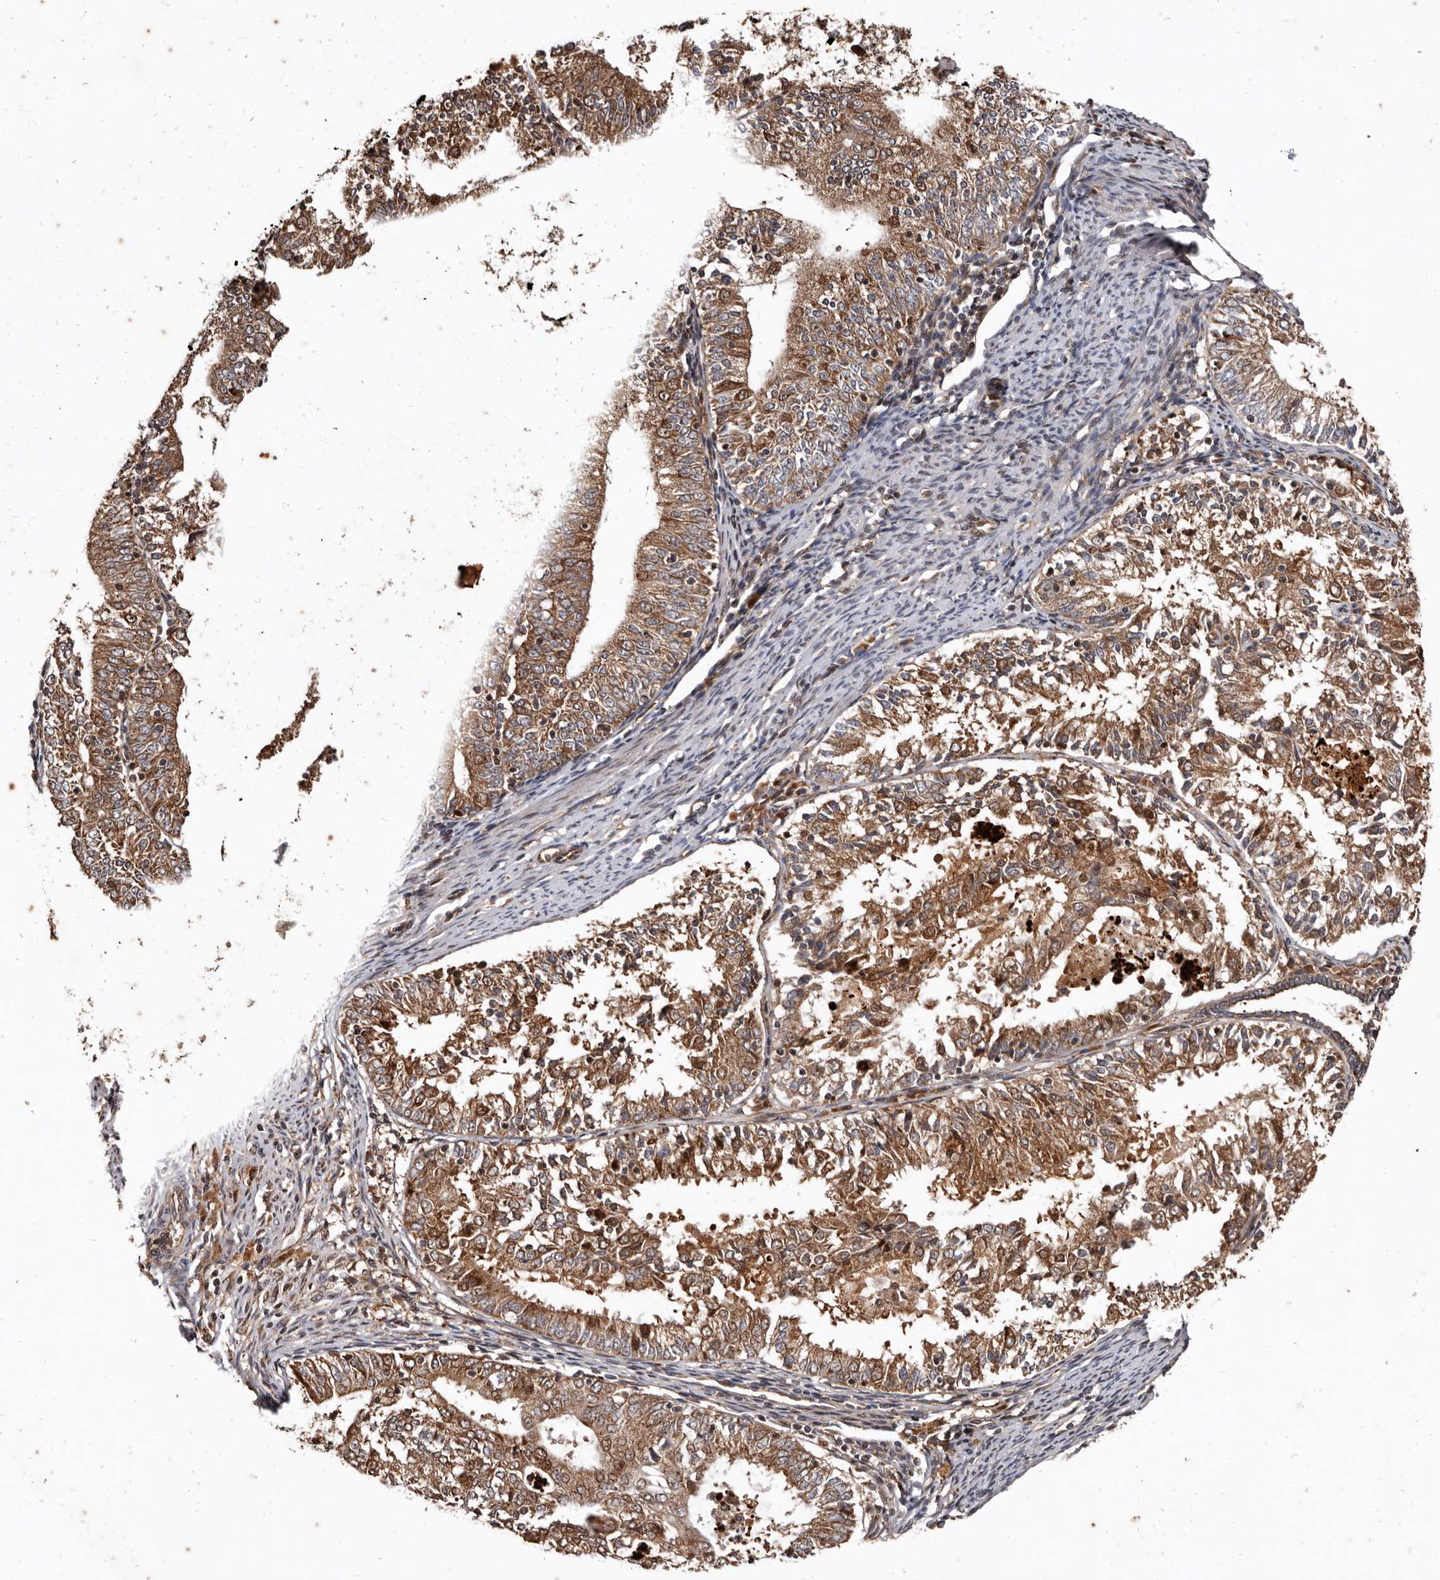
{"staining": {"intensity": "moderate", "quantity": ">75%", "location": "cytoplasmic/membranous"}, "tissue": "endometrial cancer", "cell_type": "Tumor cells", "image_type": "cancer", "snomed": [{"axis": "morphology", "description": "Adenocarcinoma, NOS"}, {"axis": "topography", "description": "Endometrium"}], "caption": "Human endometrial cancer stained with a brown dye shows moderate cytoplasmic/membranous positive expression in approximately >75% of tumor cells.", "gene": "WEE2", "patient": {"sex": "female", "age": 57}}